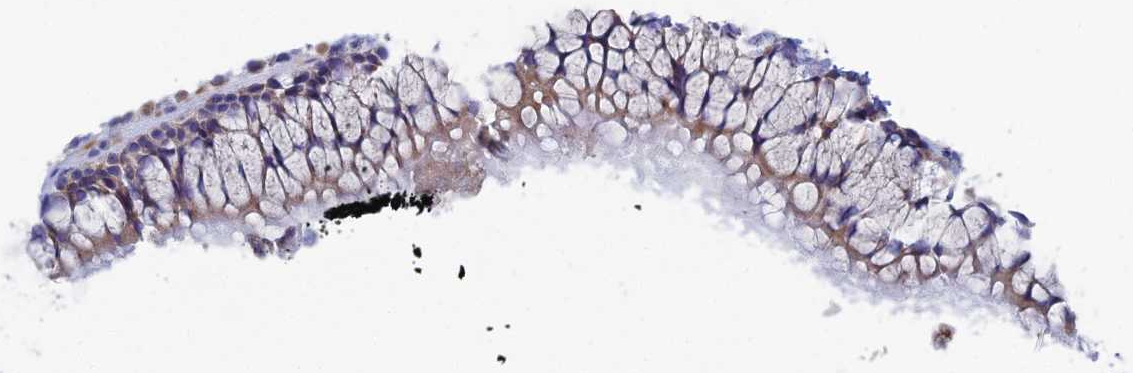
{"staining": {"intensity": "moderate", "quantity": "<25%", "location": "cytoplasmic/membranous"}, "tissue": "nasopharynx", "cell_type": "Respiratory epithelial cells", "image_type": "normal", "snomed": [{"axis": "morphology", "description": "Normal tissue, NOS"}, {"axis": "morphology", "description": "Inflammation, NOS"}, {"axis": "morphology", "description": "Malignant melanoma, Metastatic site"}, {"axis": "topography", "description": "Nasopharynx"}], "caption": "This is an image of immunohistochemistry (IHC) staining of normal nasopharynx, which shows moderate staining in the cytoplasmic/membranous of respiratory epithelial cells.", "gene": "CLCN3", "patient": {"sex": "male", "age": 70}}